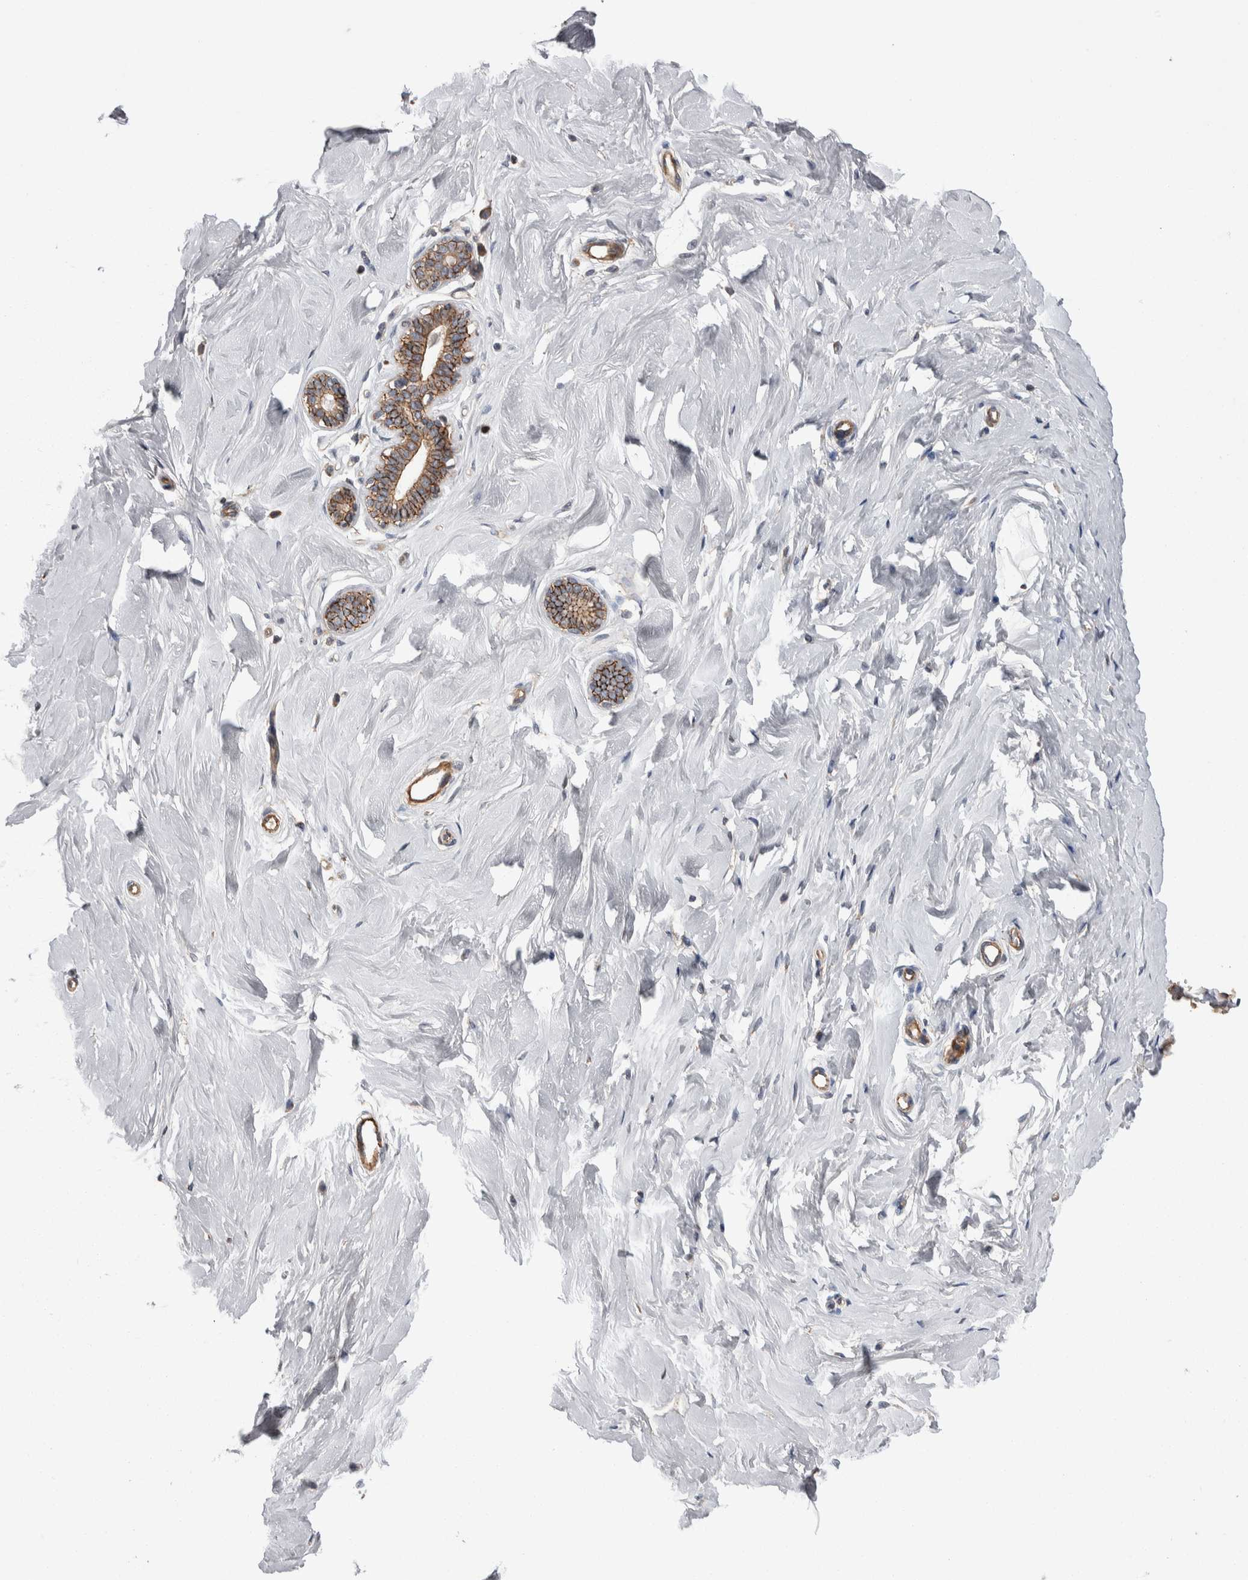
{"staining": {"intensity": "negative", "quantity": "none", "location": "none"}, "tissue": "breast", "cell_type": "Adipocytes", "image_type": "normal", "snomed": [{"axis": "morphology", "description": "Normal tissue, NOS"}, {"axis": "topography", "description": "Breast"}], "caption": "IHC image of benign human breast stained for a protein (brown), which exhibits no staining in adipocytes. (Brightfield microscopy of DAB (3,3'-diaminobenzidine) IHC at high magnification).", "gene": "LIMA1", "patient": {"sex": "female", "age": 23}}